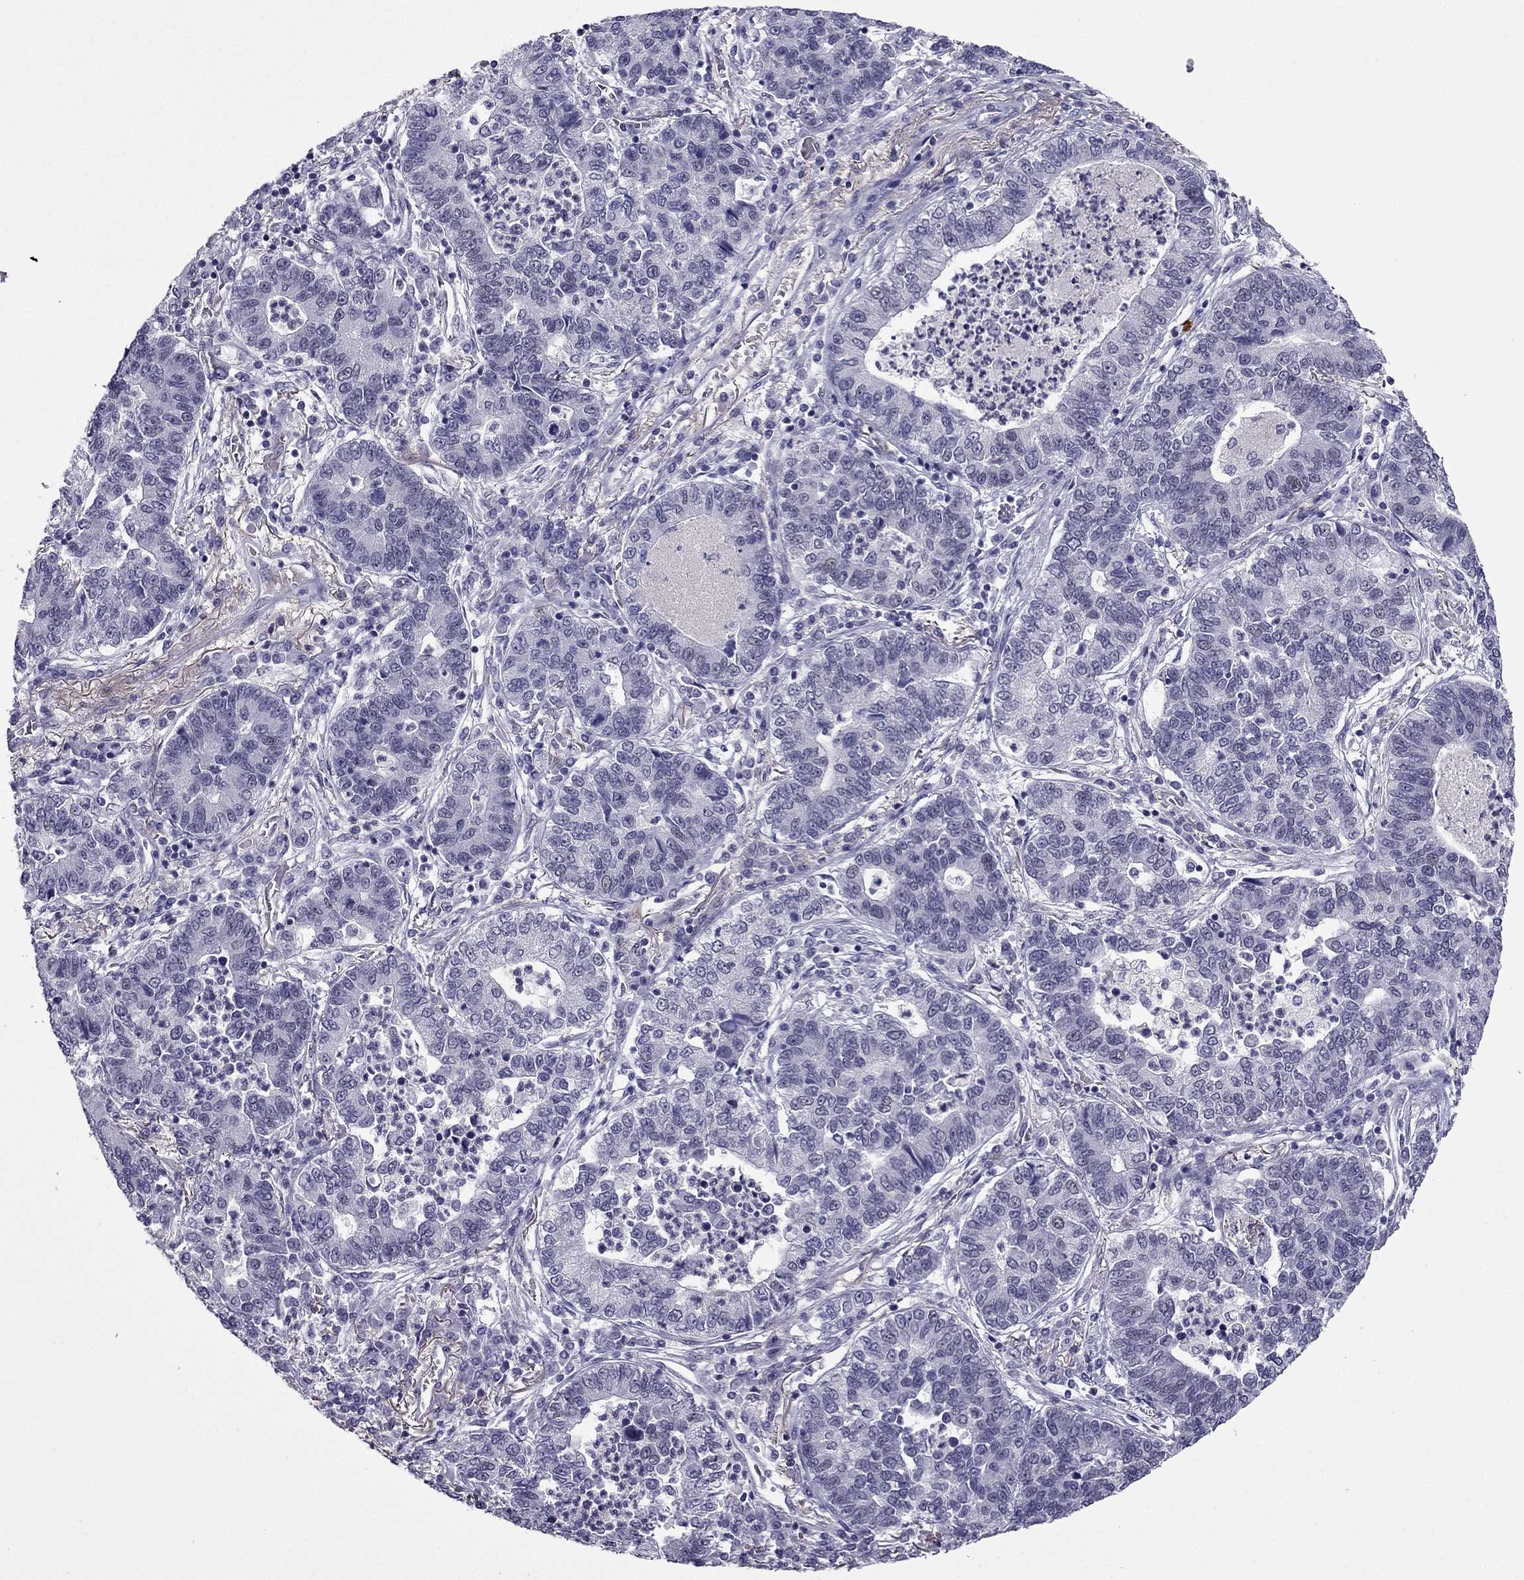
{"staining": {"intensity": "negative", "quantity": "none", "location": "none"}, "tissue": "lung cancer", "cell_type": "Tumor cells", "image_type": "cancer", "snomed": [{"axis": "morphology", "description": "Adenocarcinoma, NOS"}, {"axis": "topography", "description": "Lung"}], "caption": "This is an IHC photomicrograph of human adenocarcinoma (lung). There is no expression in tumor cells.", "gene": "MYLK3", "patient": {"sex": "female", "age": 57}}